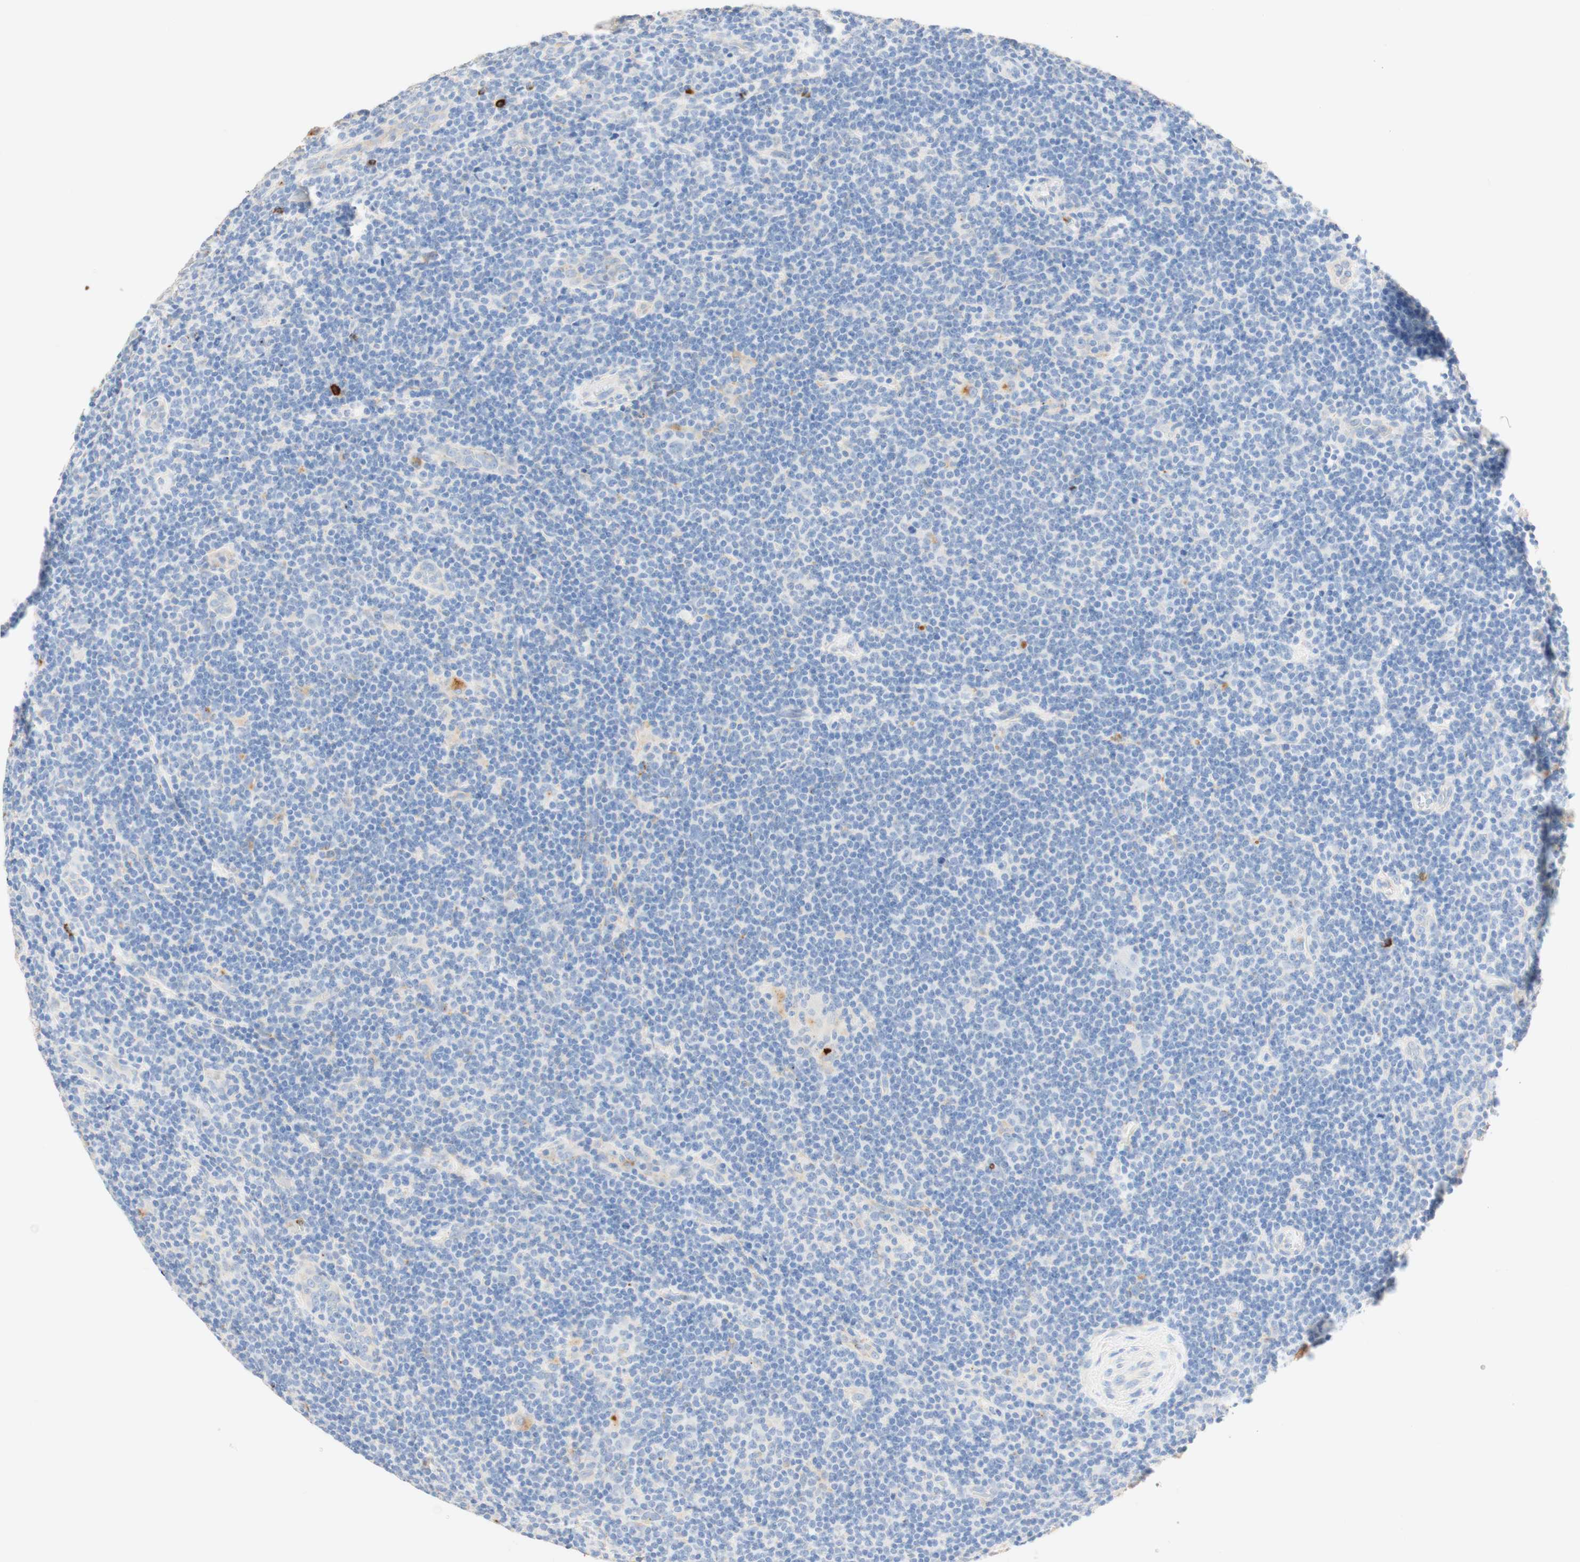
{"staining": {"intensity": "negative", "quantity": "none", "location": "none"}, "tissue": "lymphoma", "cell_type": "Tumor cells", "image_type": "cancer", "snomed": [{"axis": "morphology", "description": "Hodgkin's disease, NOS"}, {"axis": "topography", "description": "Lymph node"}], "caption": "Tumor cells show no significant protein staining in lymphoma.", "gene": "CD63", "patient": {"sex": "female", "age": 57}}